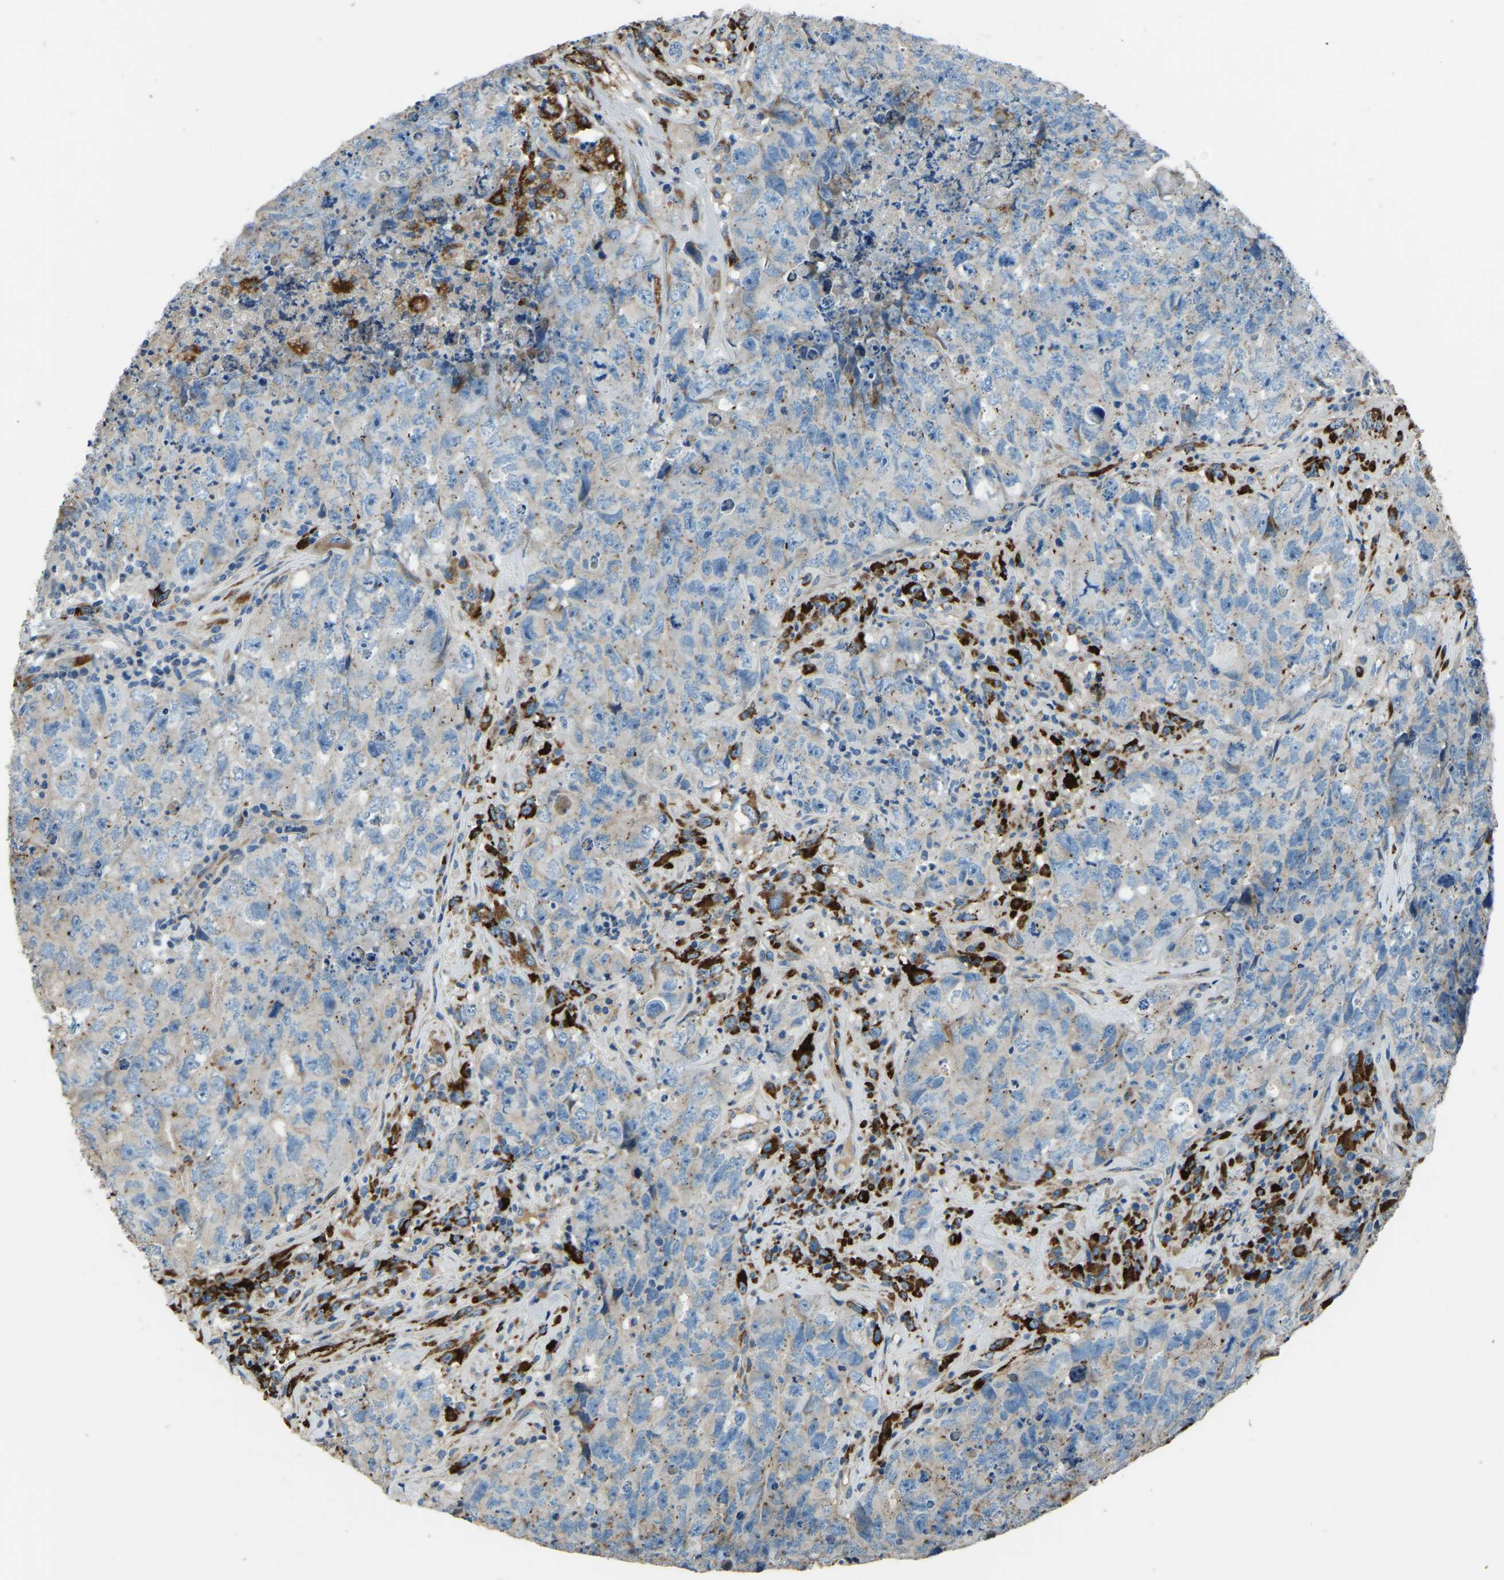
{"staining": {"intensity": "moderate", "quantity": "<25%", "location": "cytoplasmic/membranous"}, "tissue": "testis cancer", "cell_type": "Tumor cells", "image_type": "cancer", "snomed": [{"axis": "morphology", "description": "Carcinoma, Embryonal, NOS"}, {"axis": "topography", "description": "Testis"}], "caption": "High-power microscopy captured an immunohistochemistry (IHC) photomicrograph of testis embryonal carcinoma, revealing moderate cytoplasmic/membranous staining in approximately <25% of tumor cells.", "gene": "COL3A1", "patient": {"sex": "male", "age": 32}}